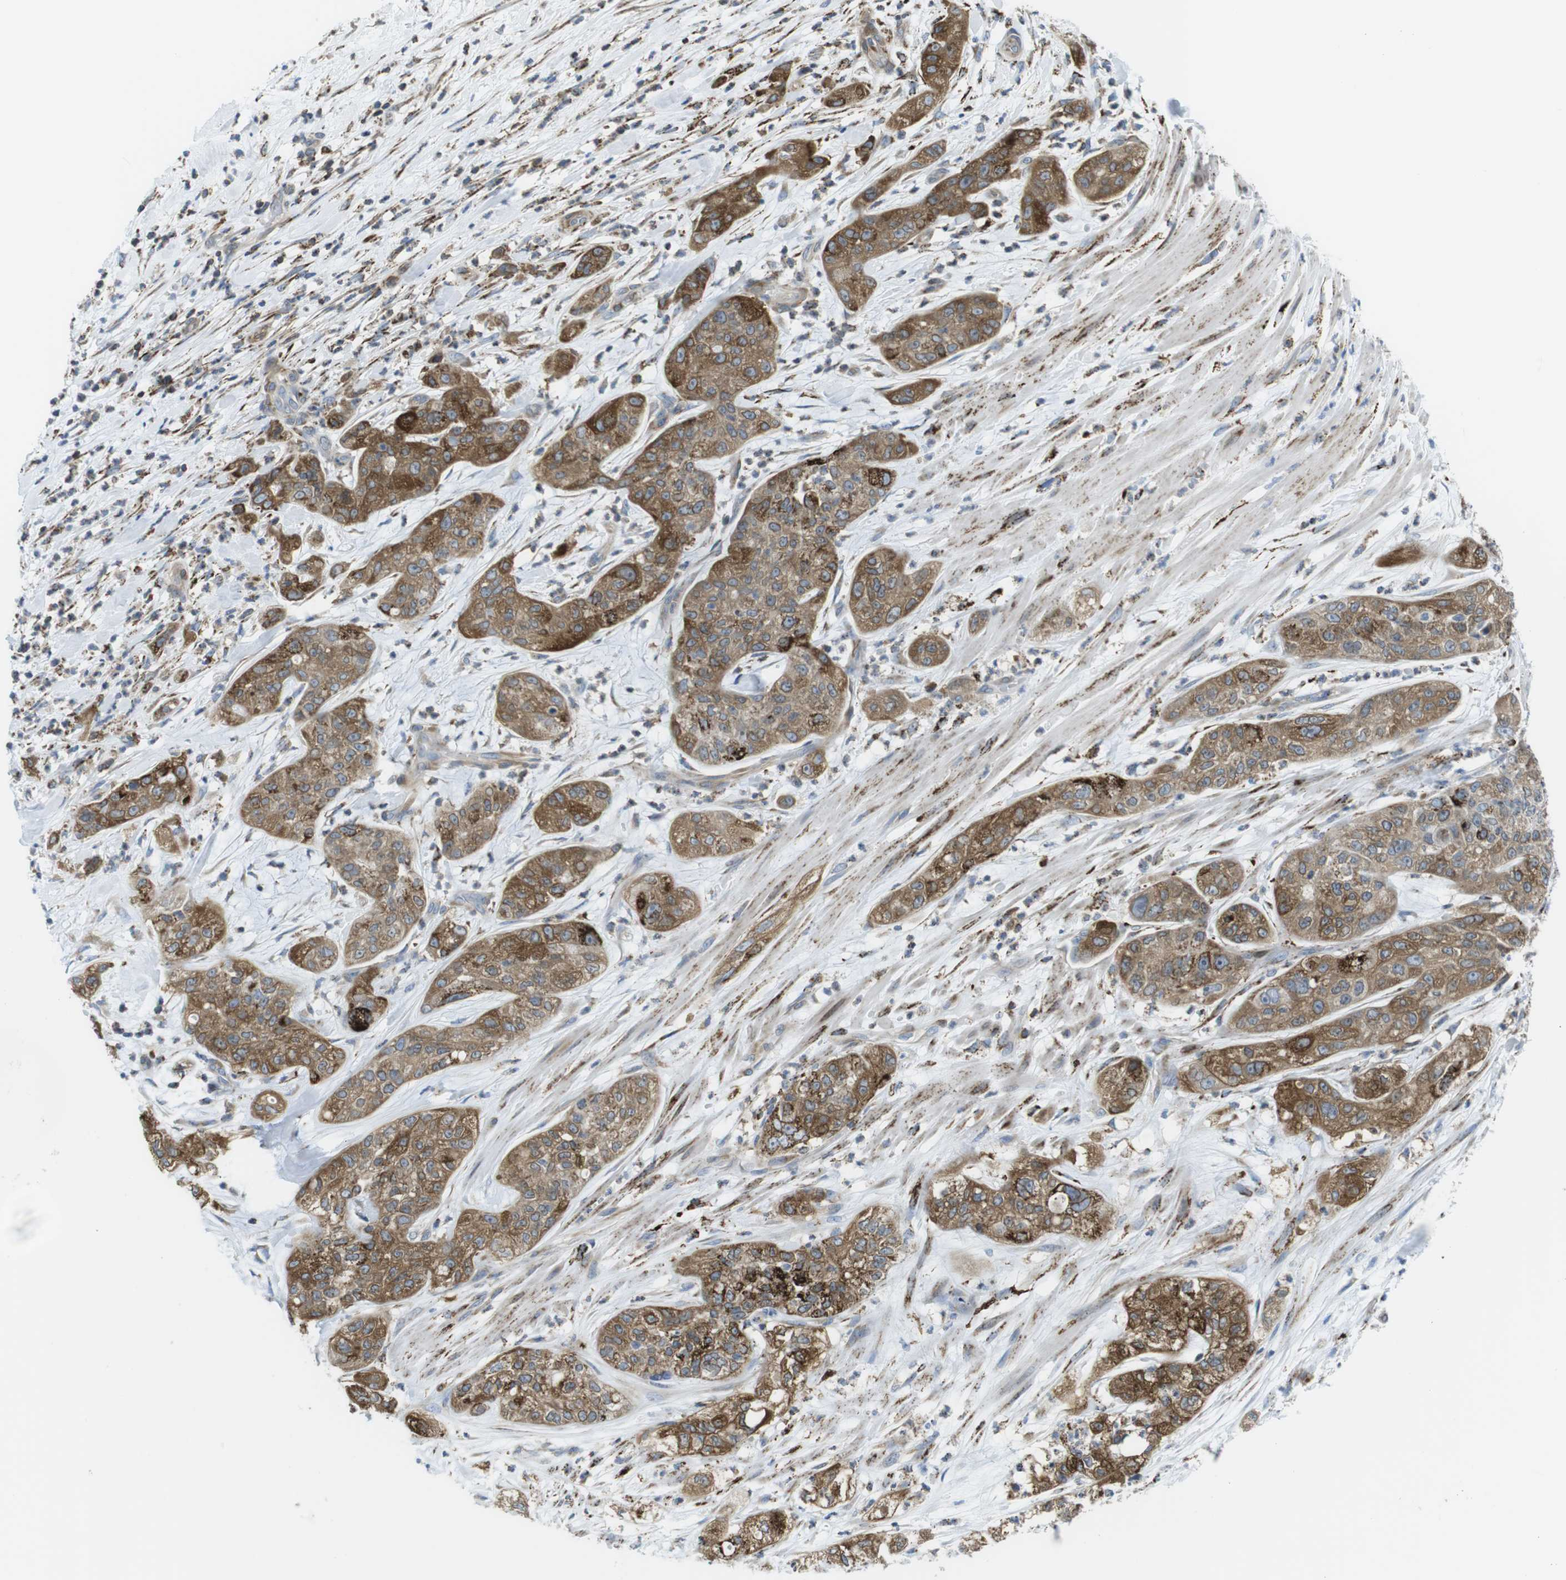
{"staining": {"intensity": "moderate", "quantity": ">75%", "location": "cytoplasmic/membranous"}, "tissue": "pancreatic cancer", "cell_type": "Tumor cells", "image_type": "cancer", "snomed": [{"axis": "morphology", "description": "Adenocarcinoma, NOS"}, {"axis": "topography", "description": "Pancreas"}], "caption": "An immunohistochemistry histopathology image of tumor tissue is shown. Protein staining in brown highlights moderate cytoplasmic/membranous positivity in pancreatic cancer within tumor cells. (Brightfield microscopy of DAB IHC at high magnification).", "gene": "KCNE3", "patient": {"sex": "female", "age": 78}}